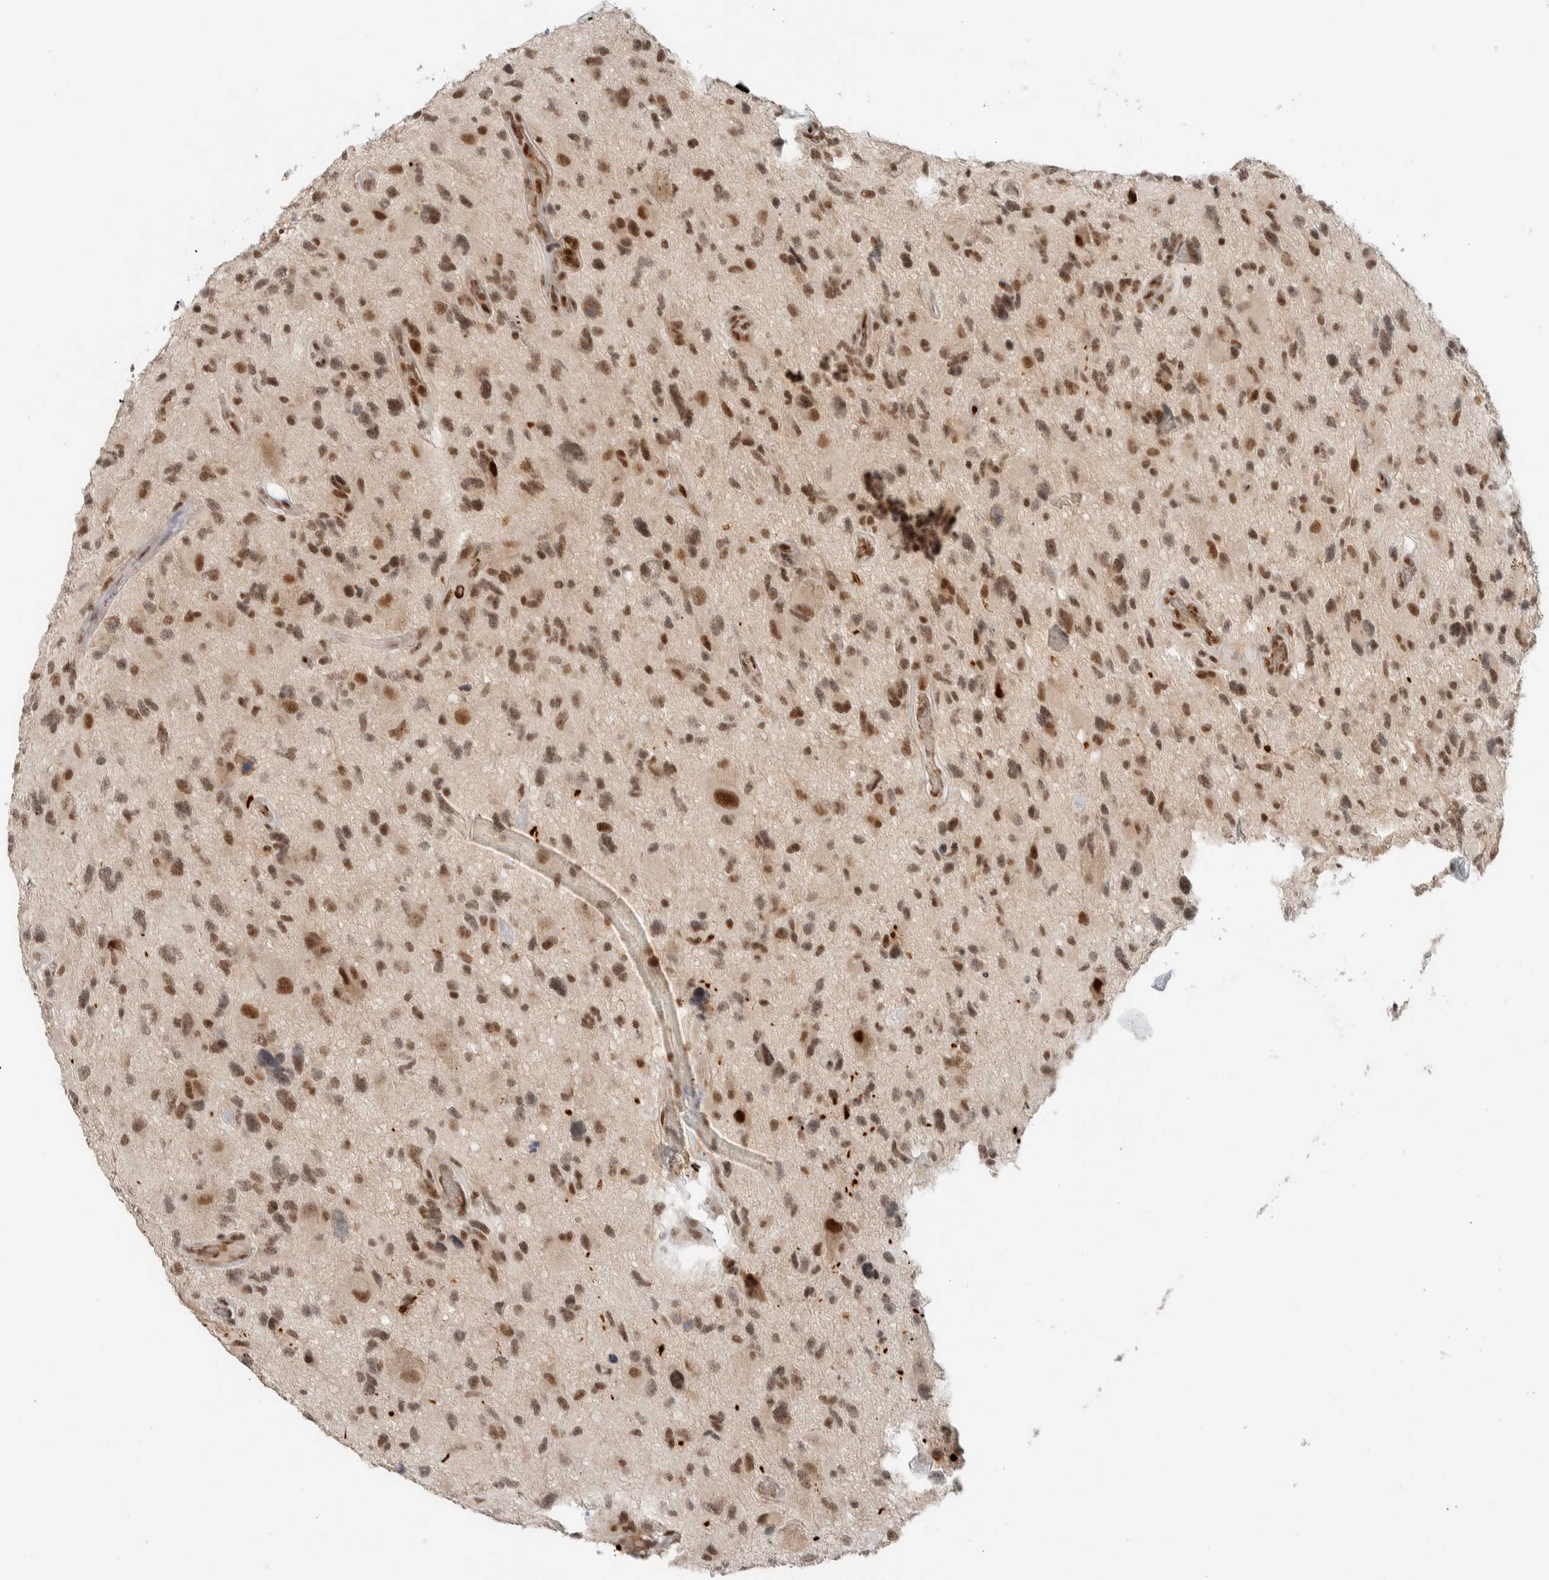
{"staining": {"intensity": "strong", "quantity": ">75%", "location": "nuclear"}, "tissue": "glioma", "cell_type": "Tumor cells", "image_type": "cancer", "snomed": [{"axis": "morphology", "description": "Glioma, malignant, High grade"}, {"axis": "topography", "description": "Brain"}], "caption": "Immunohistochemistry histopathology image of neoplastic tissue: human malignant glioma (high-grade) stained using IHC shows high levels of strong protein expression localized specifically in the nuclear of tumor cells, appearing as a nuclear brown color.", "gene": "ZBTB2", "patient": {"sex": "male", "age": 33}}